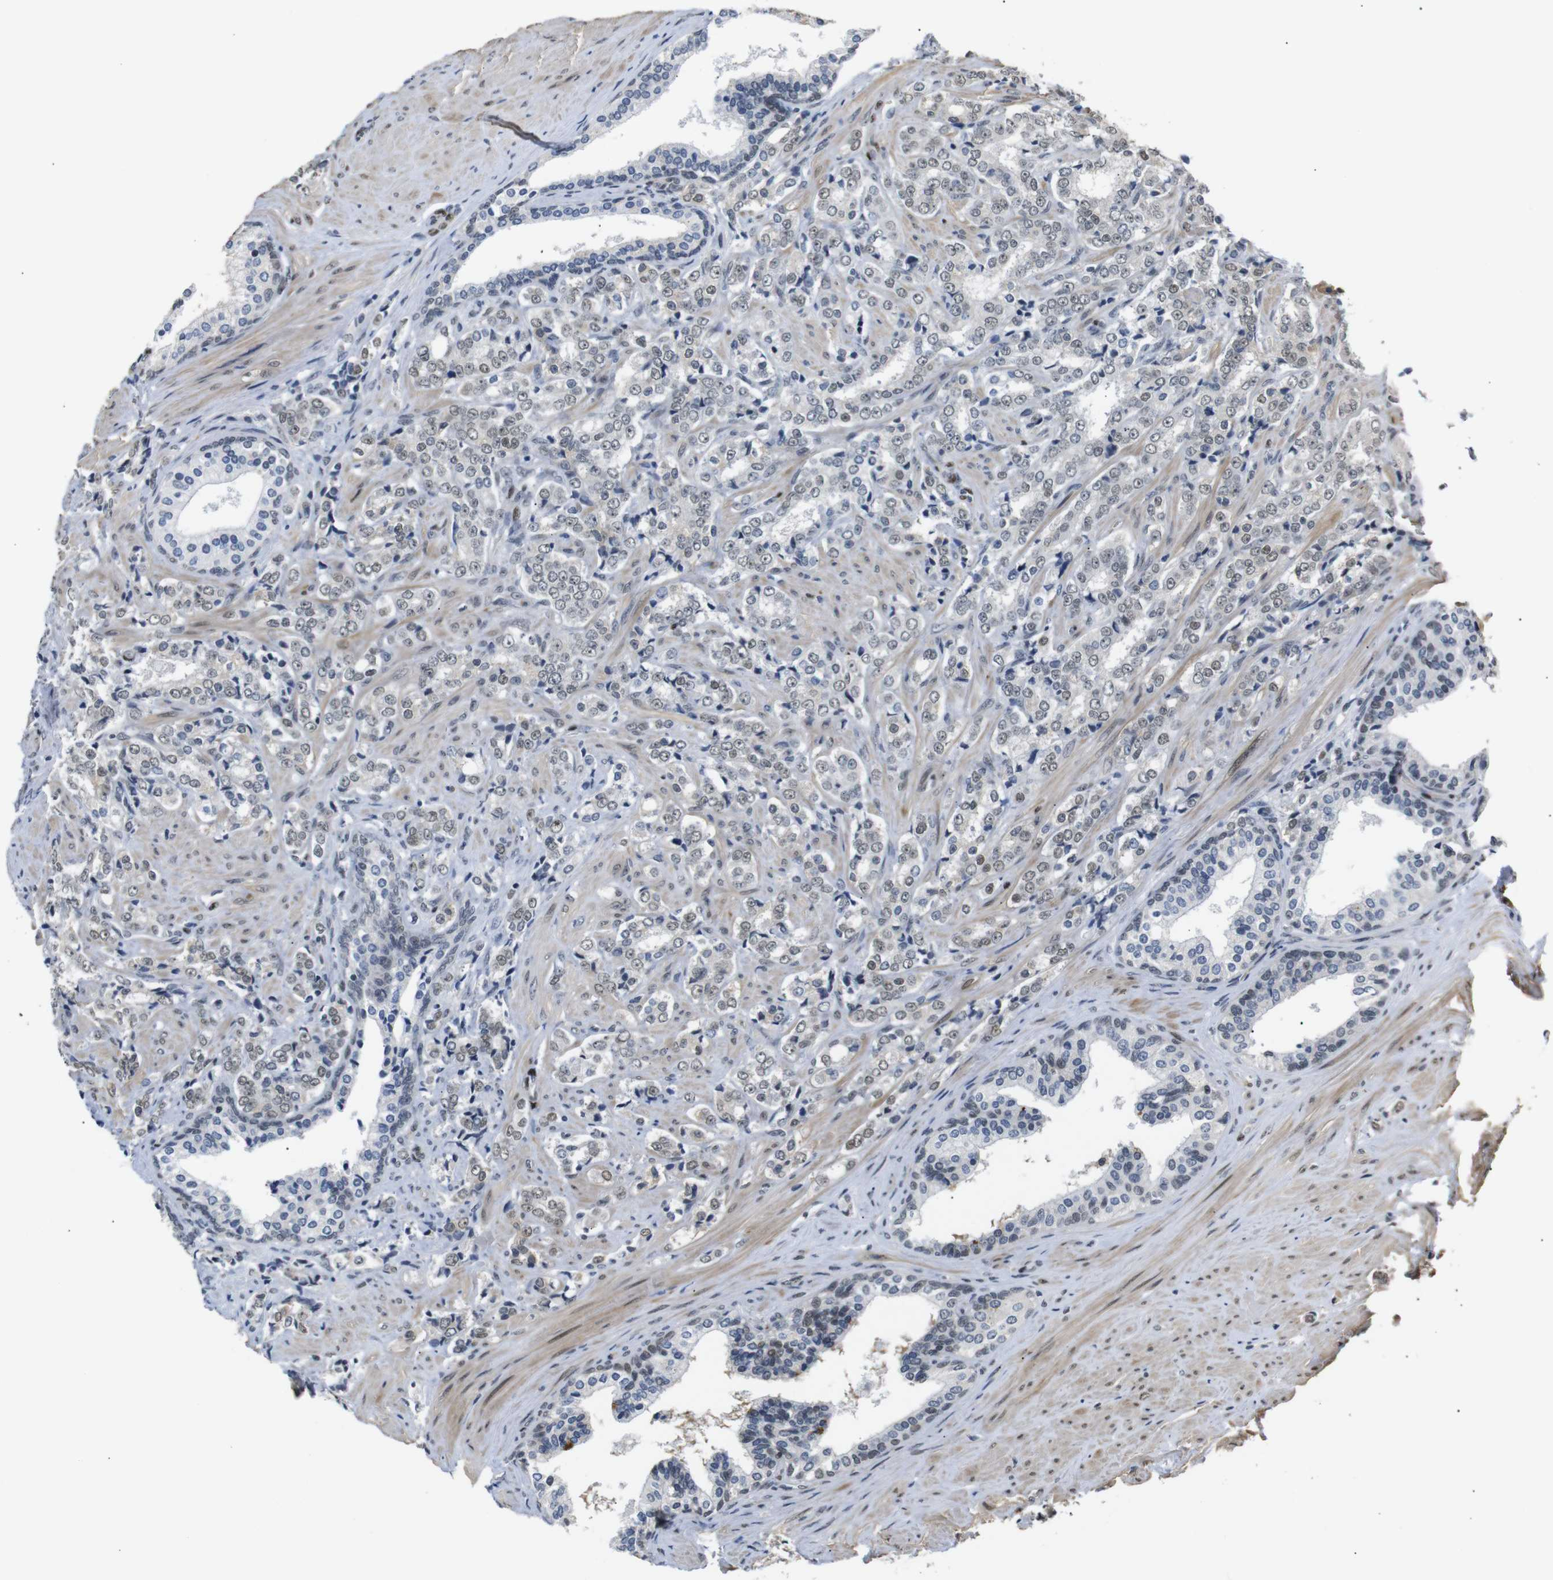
{"staining": {"intensity": "weak", "quantity": ">75%", "location": "nuclear"}, "tissue": "prostate cancer", "cell_type": "Tumor cells", "image_type": "cancer", "snomed": [{"axis": "morphology", "description": "Adenocarcinoma, Low grade"}, {"axis": "topography", "description": "Prostate"}], "caption": "Prostate cancer stained with IHC shows weak nuclear expression in approximately >75% of tumor cells. (Brightfield microscopy of DAB IHC at high magnification).", "gene": "TBX2", "patient": {"sex": "male", "age": 60}}